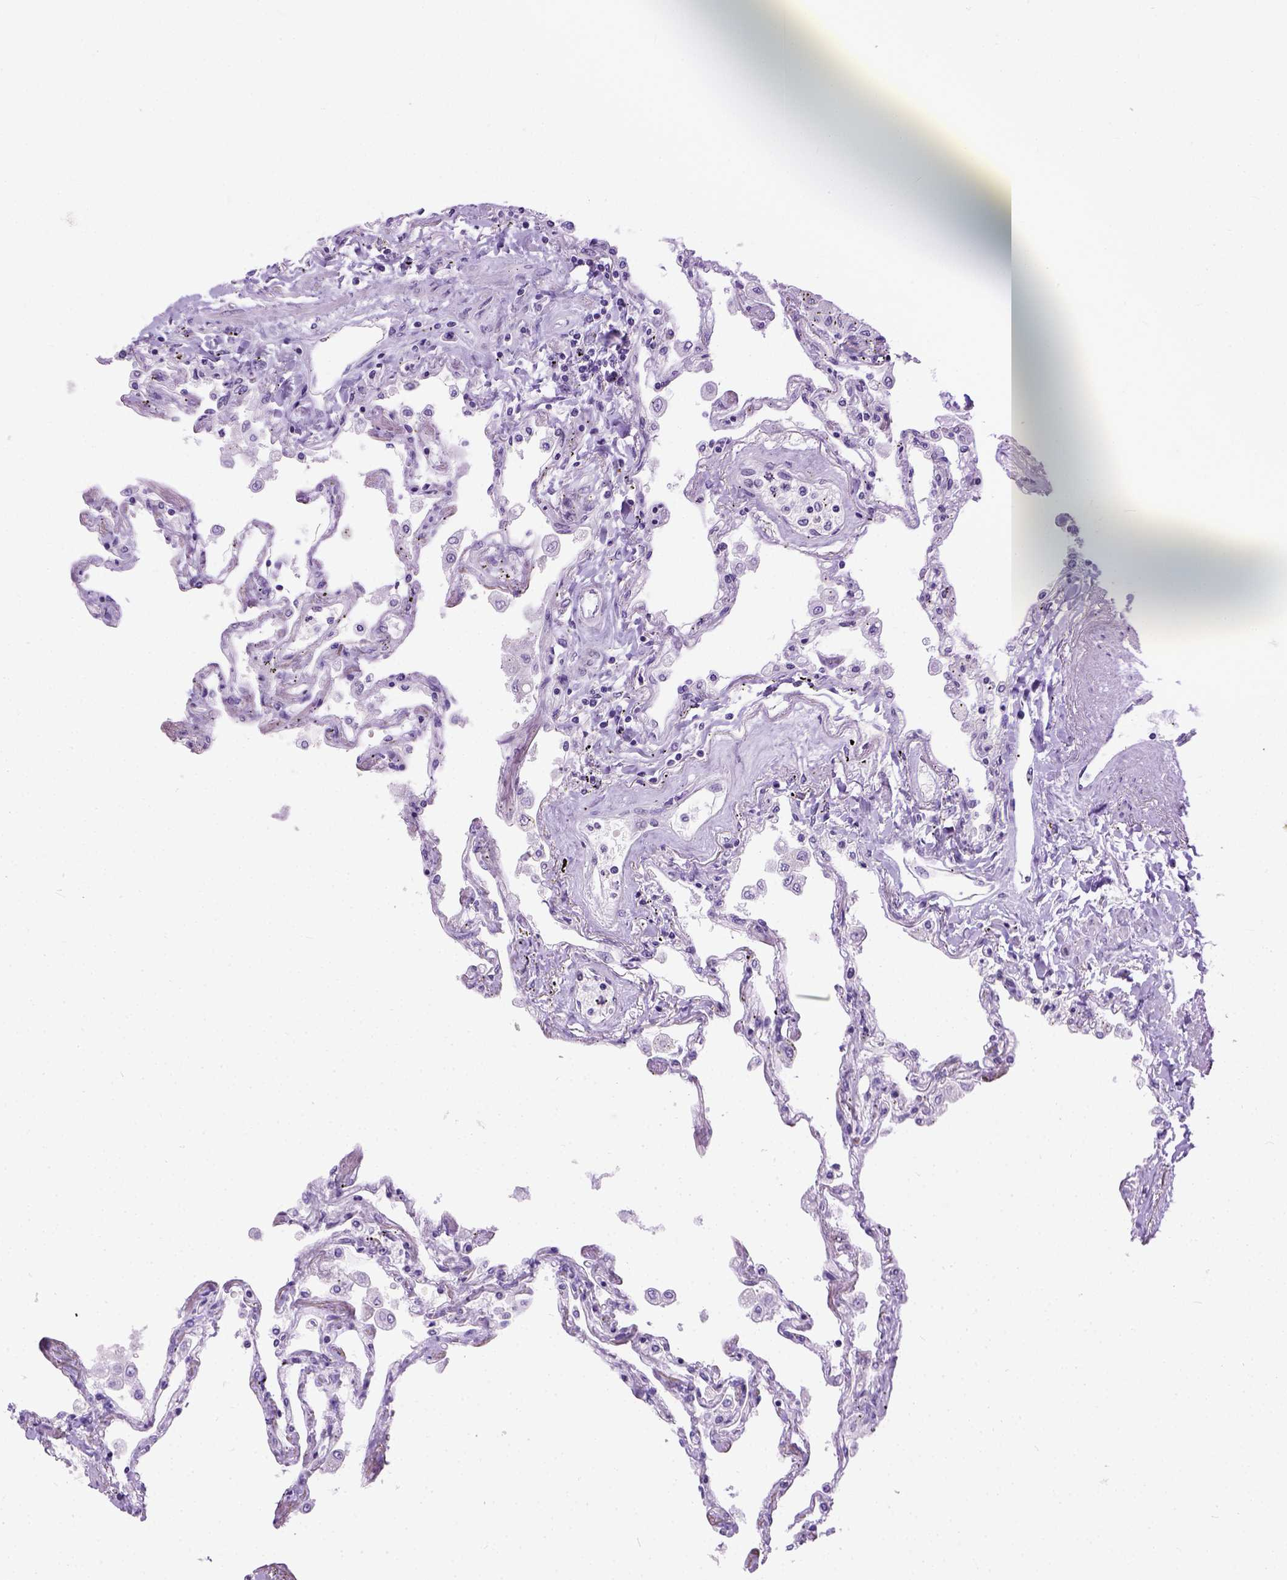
{"staining": {"intensity": "negative", "quantity": "none", "location": "none"}, "tissue": "lung", "cell_type": "Alveolar cells", "image_type": "normal", "snomed": [{"axis": "morphology", "description": "Normal tissue, NOS"}, {"axis": "morphology", "description": "Adenocarcinoma, NOS"}, {"axis": "topography", "description": "Cartilage tissue"}, {"axis": "topography", "description": "Lung"}], "caption": "High power microscopy histopathology image of an immunohistochemistry (IHC) micrograph of normal lung, revealing no significant positivity in alveolar cells.", "gene": "FAM184B", "patient": {"sex": "female", "age": 67}}